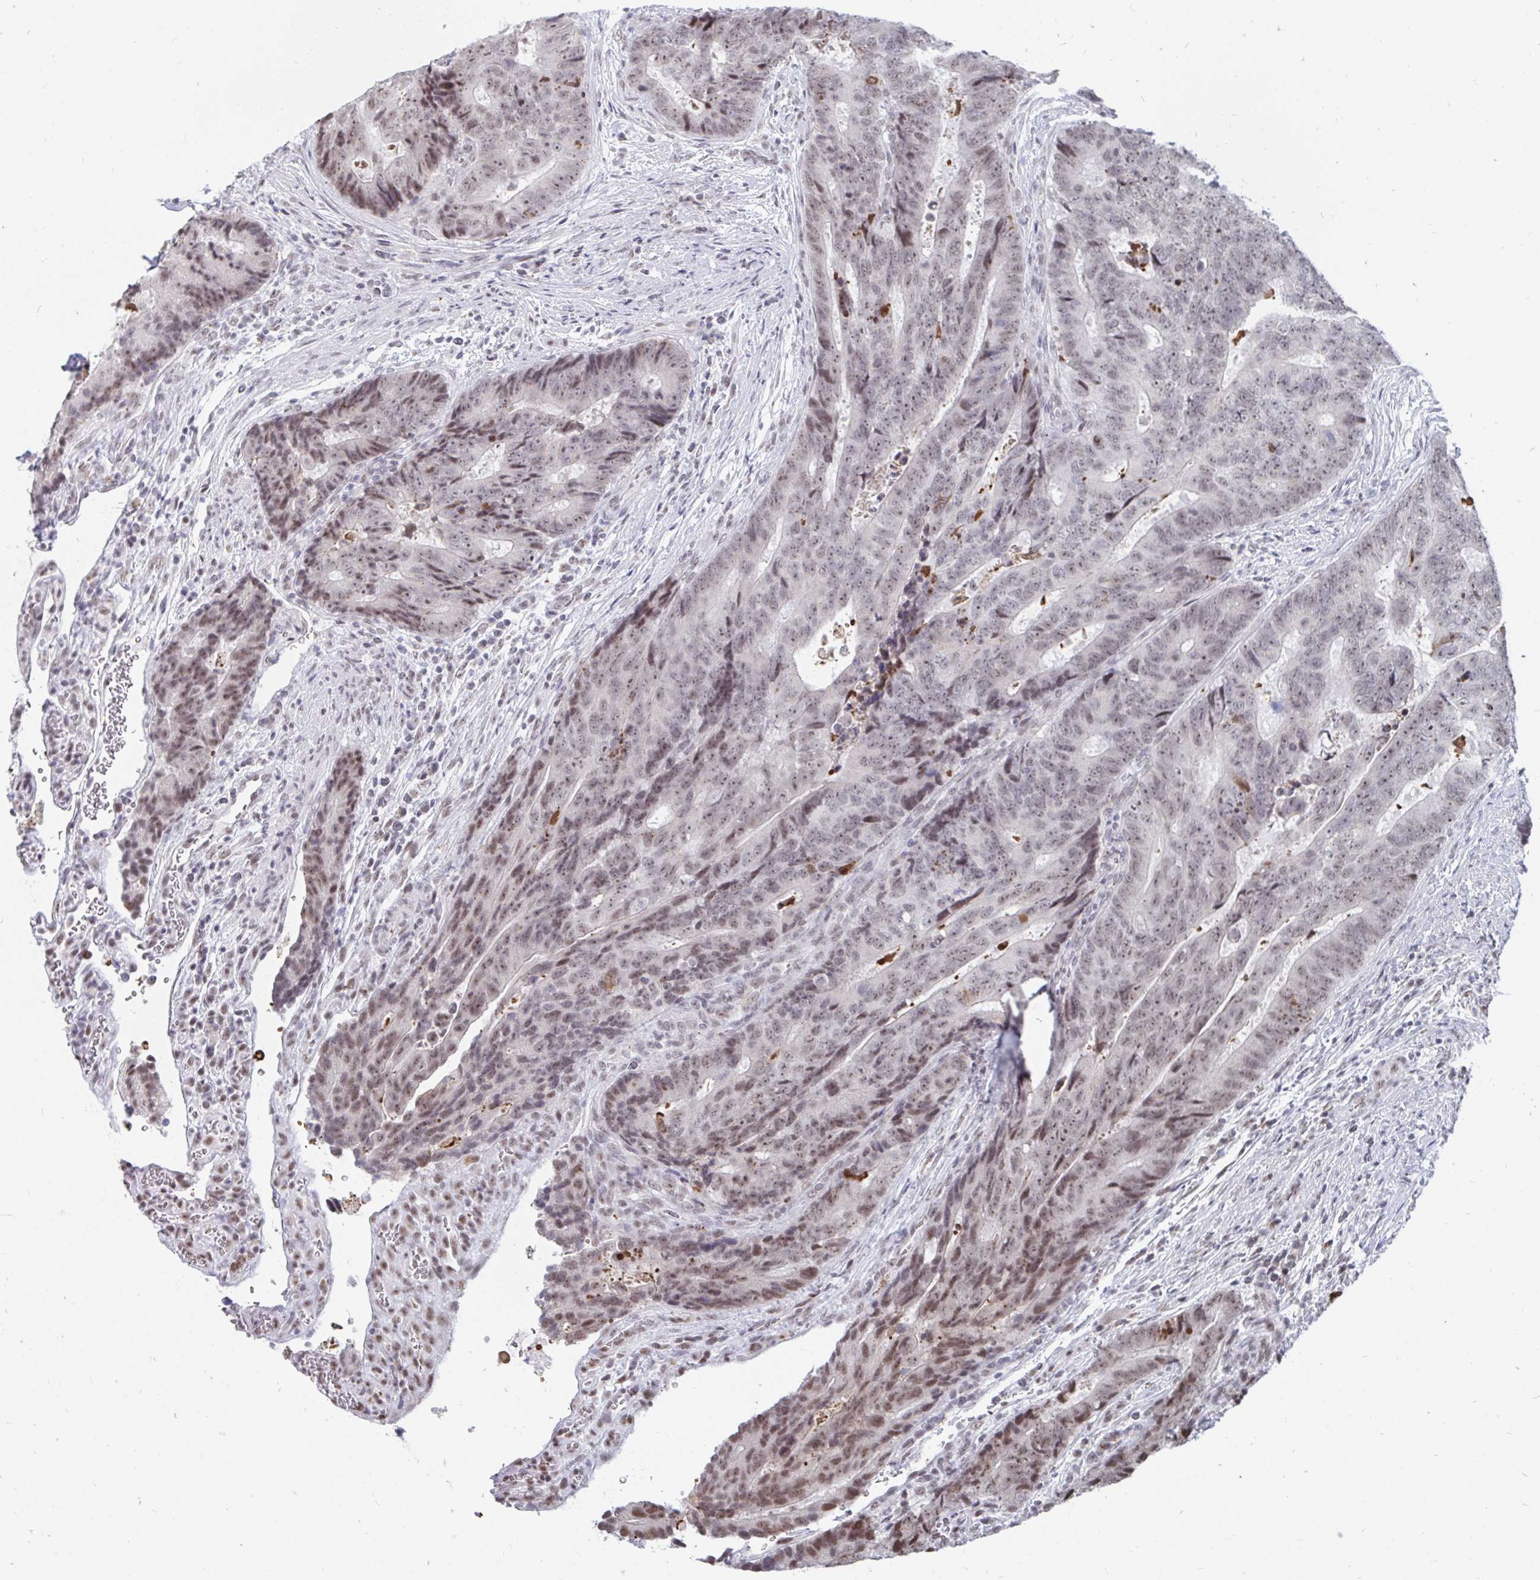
{"staining": {"intensity": "moderate", "quantity": "25%-75%", "location": "nuclear"}, "tissue": "colorectal cancer", "cell_type": "Tumor cells", "image_type": "cancer", "snomed": [{"axis": "morphology", "description": "Adenocarcinoma, NOS"}, {"axis": "topography", "description": "Colon"}], "caption": "Colorectal adenocarcinoma stained with a brown dye displays moderate nuclear positive staining in about 25%-75% of tumor cells.", "gene": "TRIP12", "patient": {"sex": "female", "age": 48}}